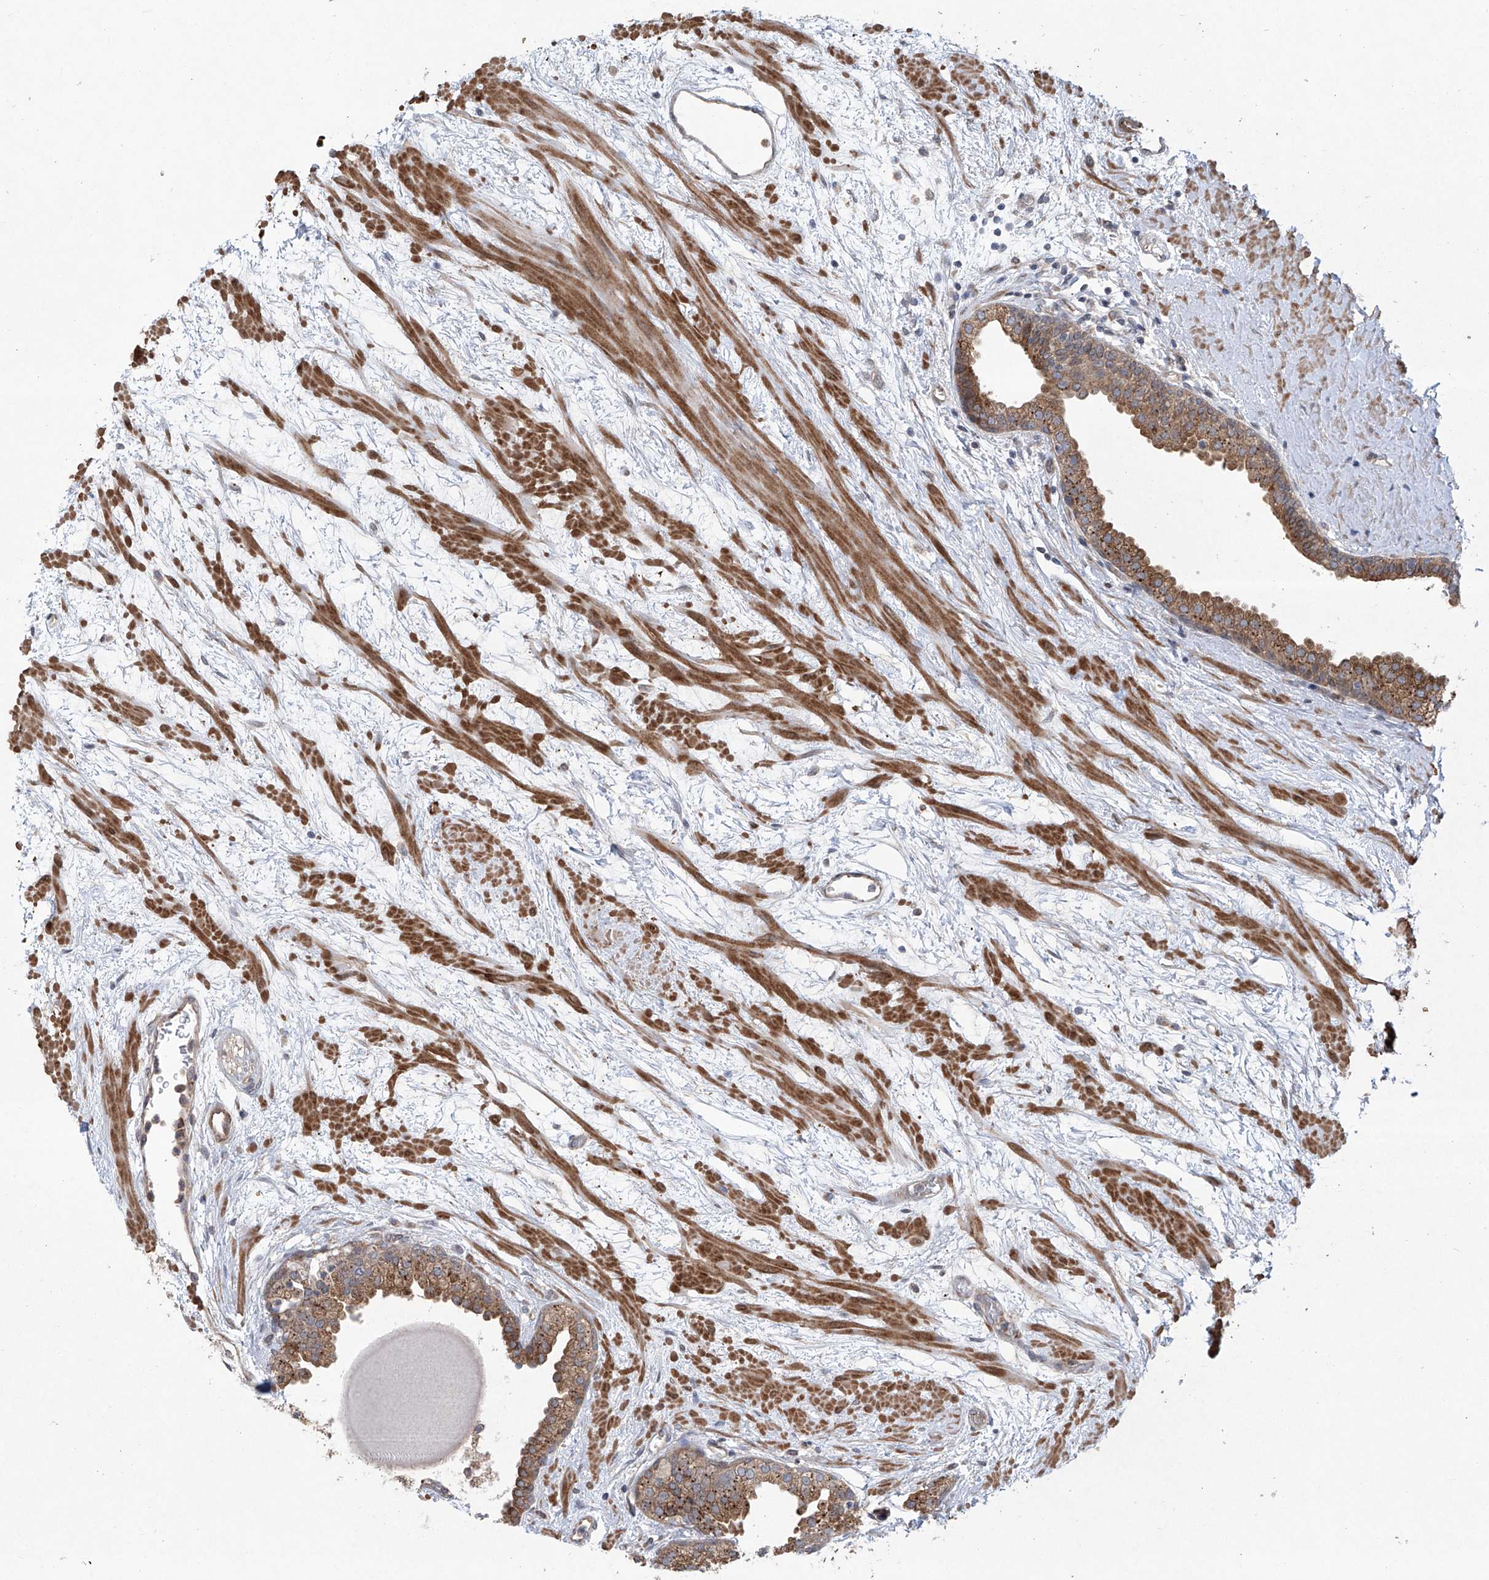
{"staining": {"intensity": "moderate", "quantity": ">75%", "location": "cytoplasmic/membranous"}, "tissue": "prostate", "cell_type": "Glandular cells", "image_type": "normal", "snomed": [{"axis": "morphology", "description": "Normal tissue, NOS"}, {"axis": "topography", "description": "Prostate"}], "caption": "Prostate stained with DAB immunohistochemistry (IHC) exhibits medium levels of moderate cytoplasmic/membranous expression in approximately >75% of glandular cells.", "gene": "KLC4", "patient": {"sex": "male", "age": 48}}